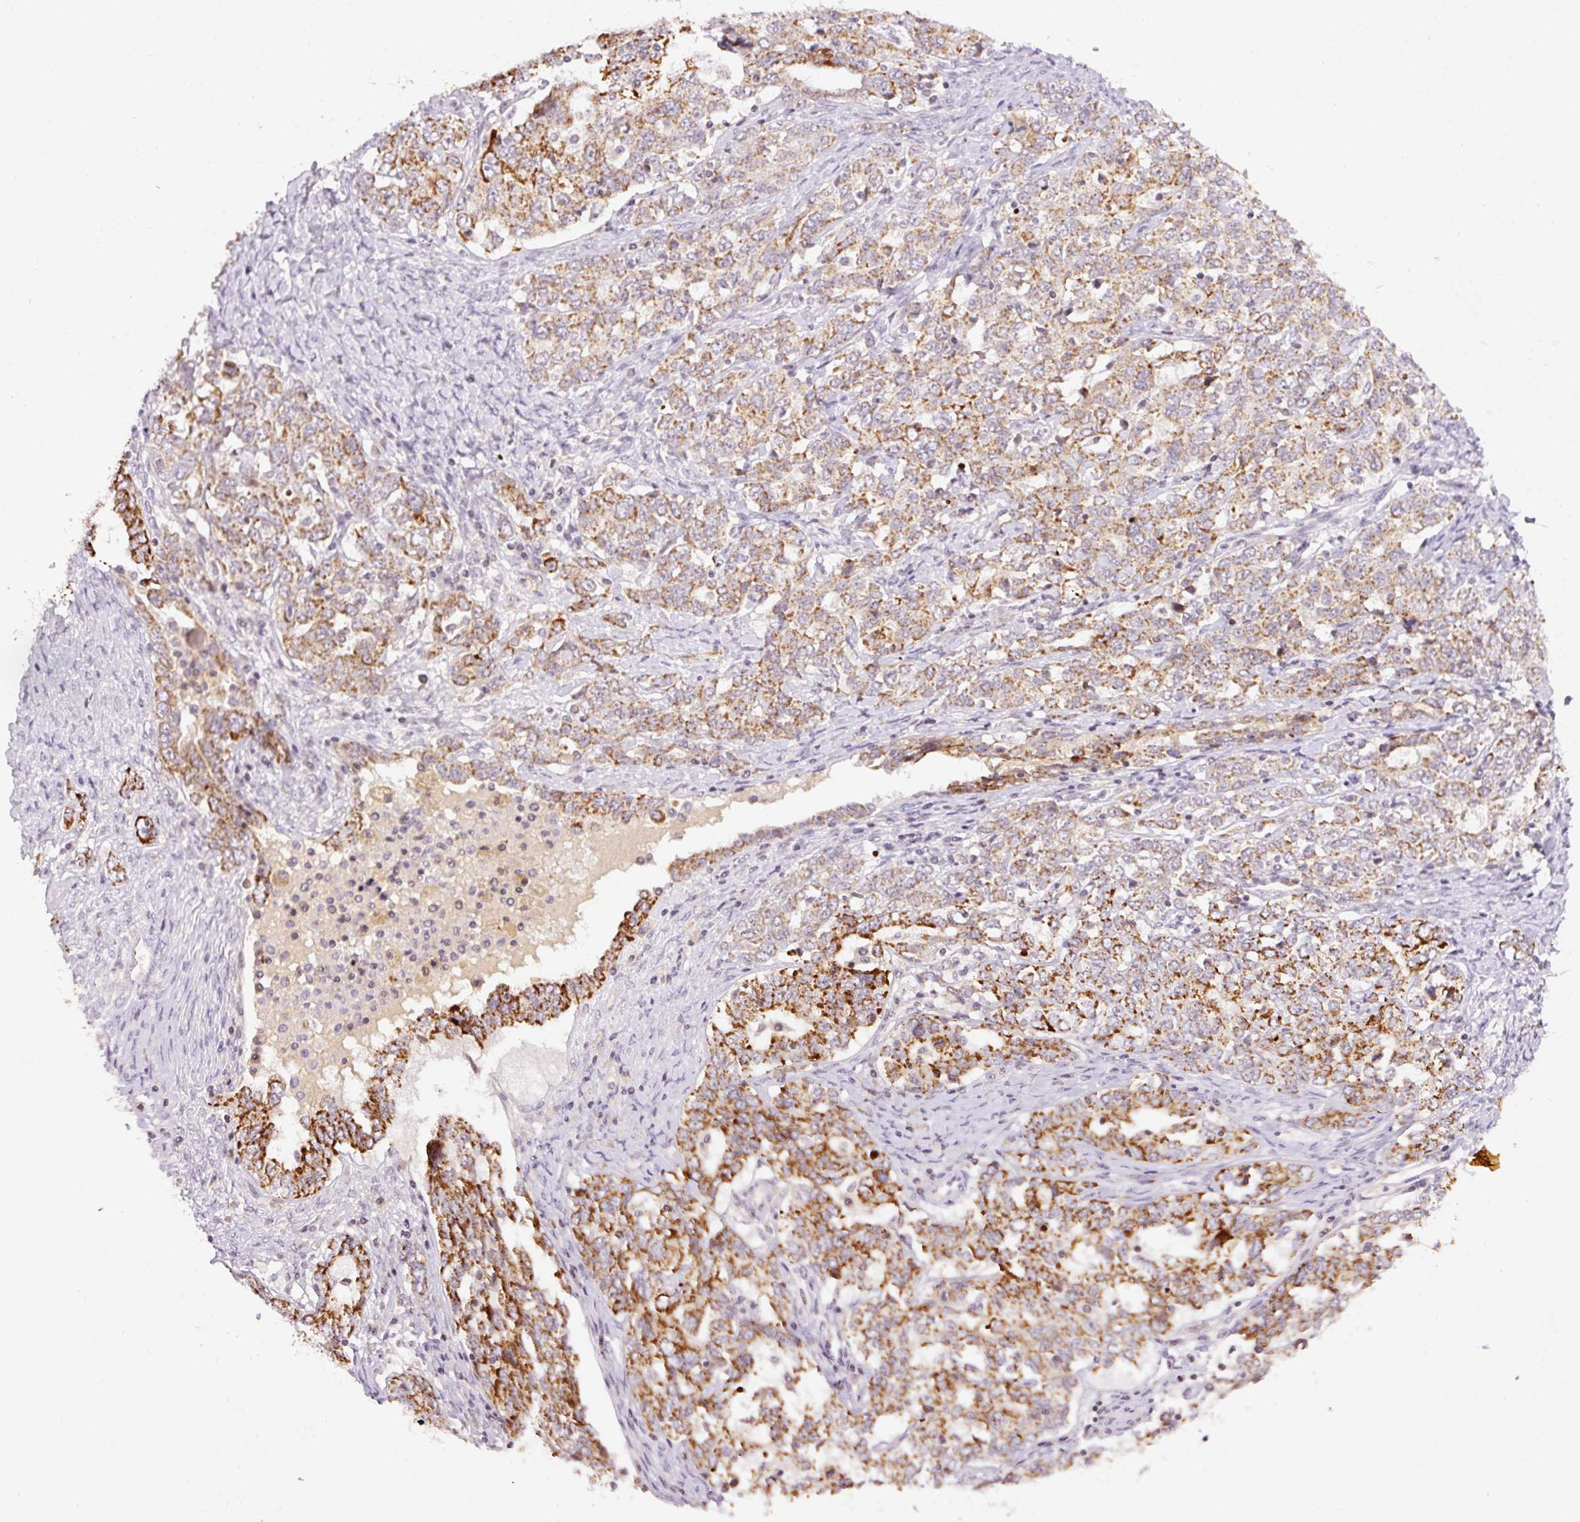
{"staining": {"intensity": "strong", "quantity": ">75%", "location": "cytoplasmic/membranous"}, "tissue": "ovarian cancer", "cell_type": "Tumor cells", "image_type": "cancer", "snomed": [{"axis": "morphology", "description": "Carcinoma, endometroid"}, {"axis": "topography", "description": "Ovary"}], "caption": "The immunohistochemical stain shows strong cytoplasmic/membranous expression in tumor cells of endometroid carcinoma (ovarian) tissue.", "gene": "ABHD11", "patient": {"sex": "female", "age": 62}}